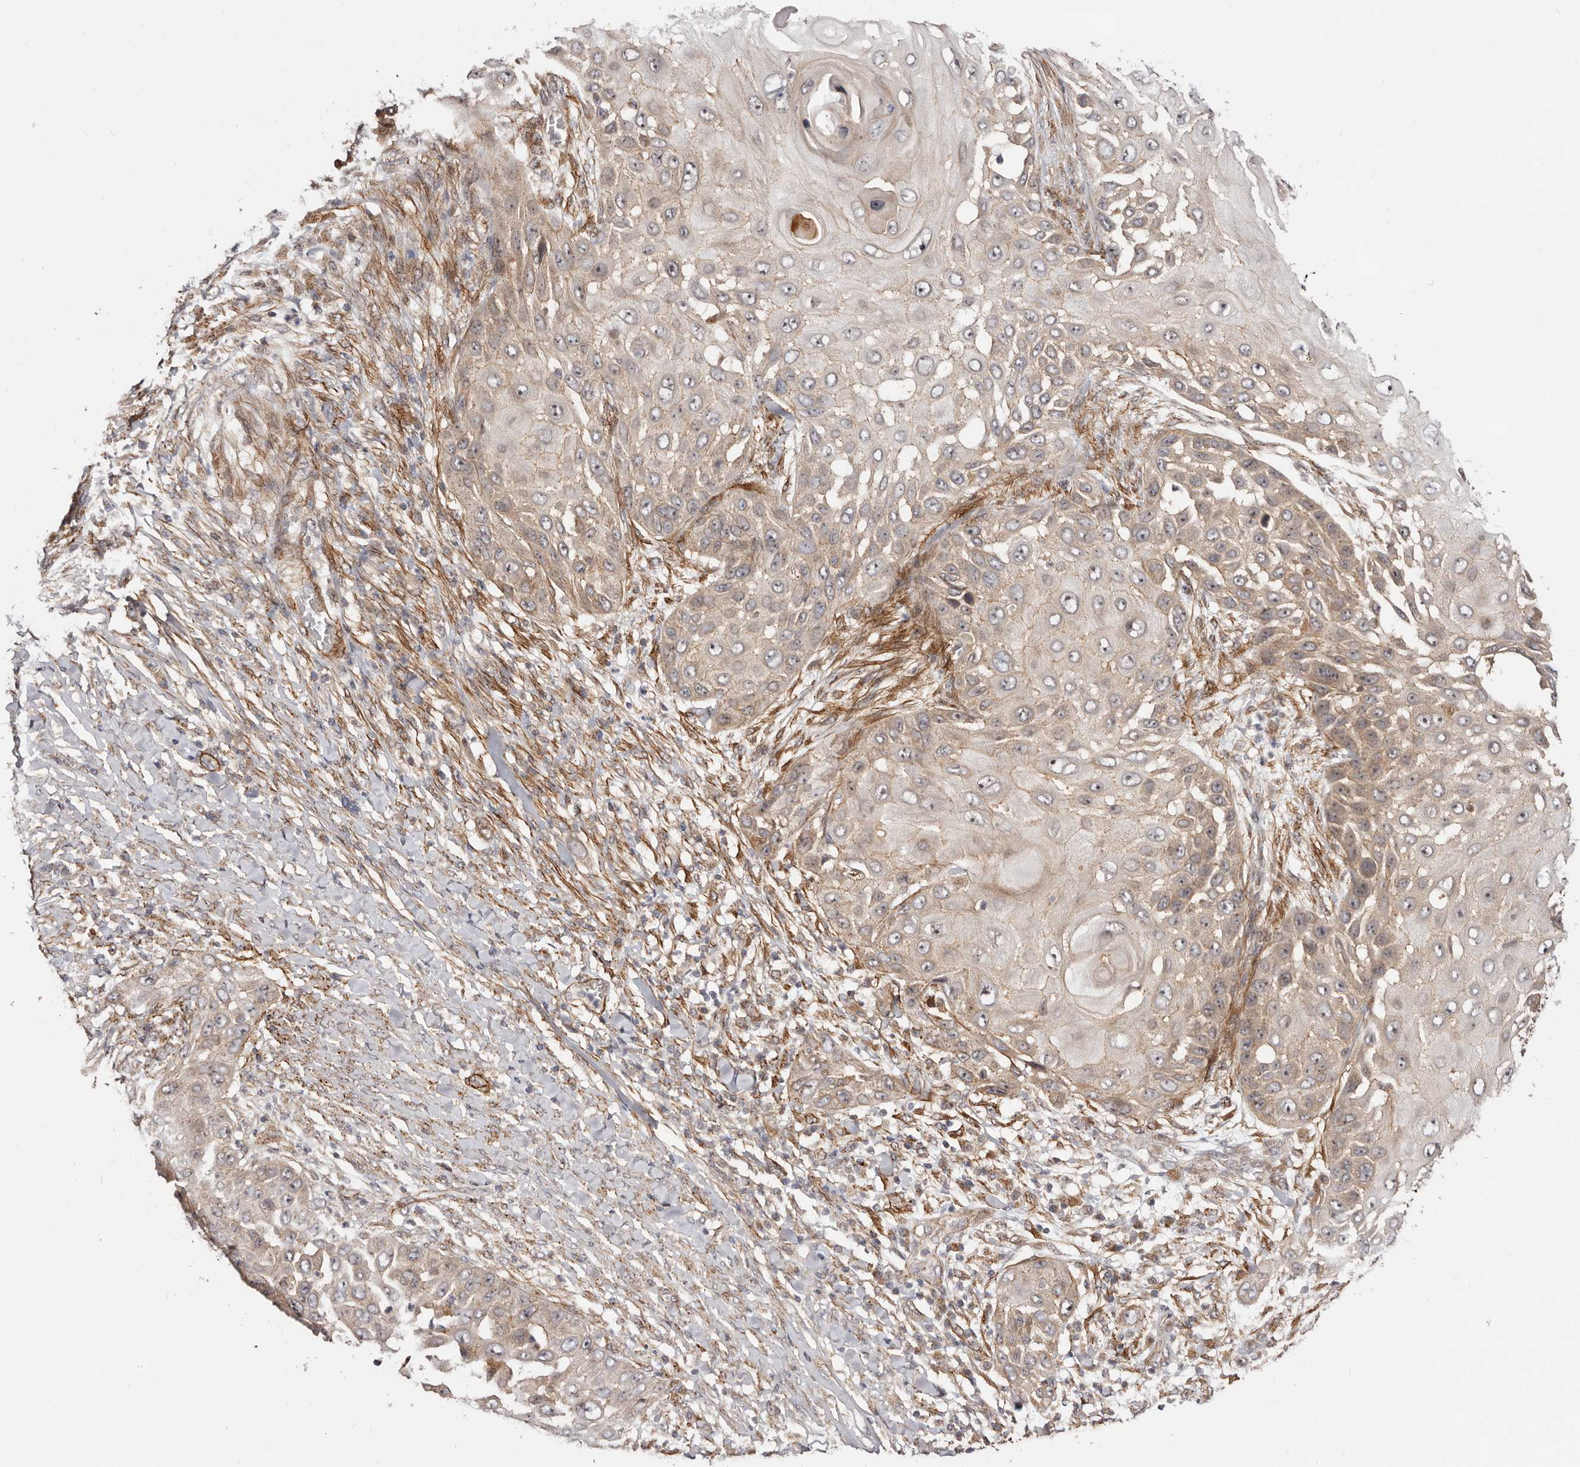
{"staining": {"intensity": "weak", "quantity": "25%-75%", "location": "cytoplasmic/membranous"}, "tissue": "skin cancer", "cell_type": "Tumor cells", "image_type": "cancer", "snomed": [{"axis": "morphology", "description": "Squamous cell carcinoma, NOS"}, {"axis": "topography", "description": "Skin"}], "caption": "IHC photomicrograph of human skin cancer stained for a protein (brown), which displays low levels of weak cytoplasmic/membranous positivity in approximately 25%-75% of tumor cells.", "gene": "MICAL2", "patient": {"sex": "female", "age": 44}}